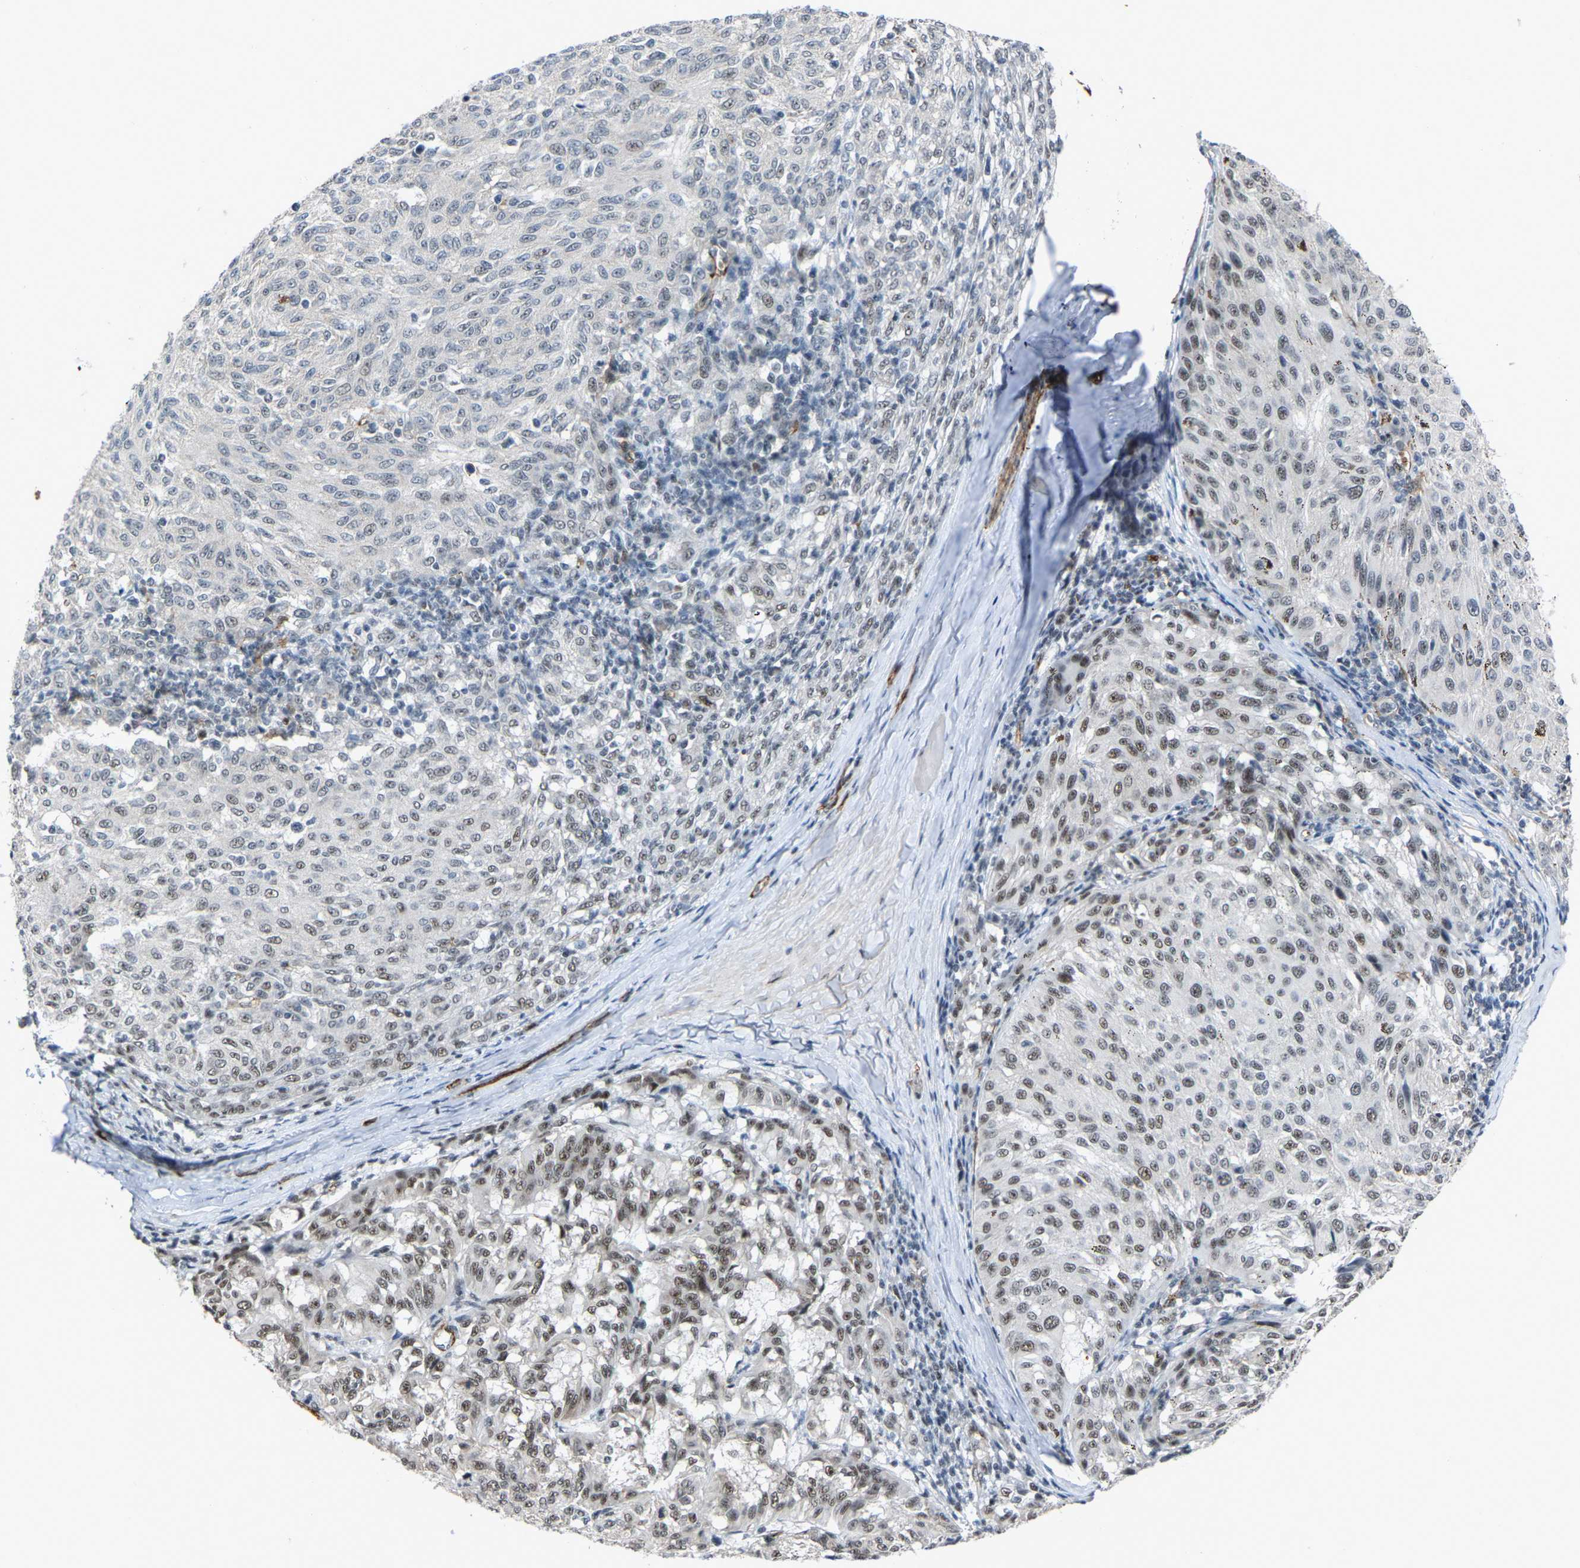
{"staining": {"intensity": "moderate", "quantity": "25%-75%", "location": "nuclear"}, "tissue": "melanoma", "cell_type": "Tumor cells", "image_type": "cancer", "snomed": [{"axis": "morphology", "description": "Malignant melanoma, NOS"}, {"axis": "topography", "description": "Skin"}], "caption": "Human melanoma stained with a brown dye demonstrates moderate nuclear positive staining in about 25%-75% of tumor cells.", "gene": "DDX5", "patient": {"sex": "female", "age": 72}}